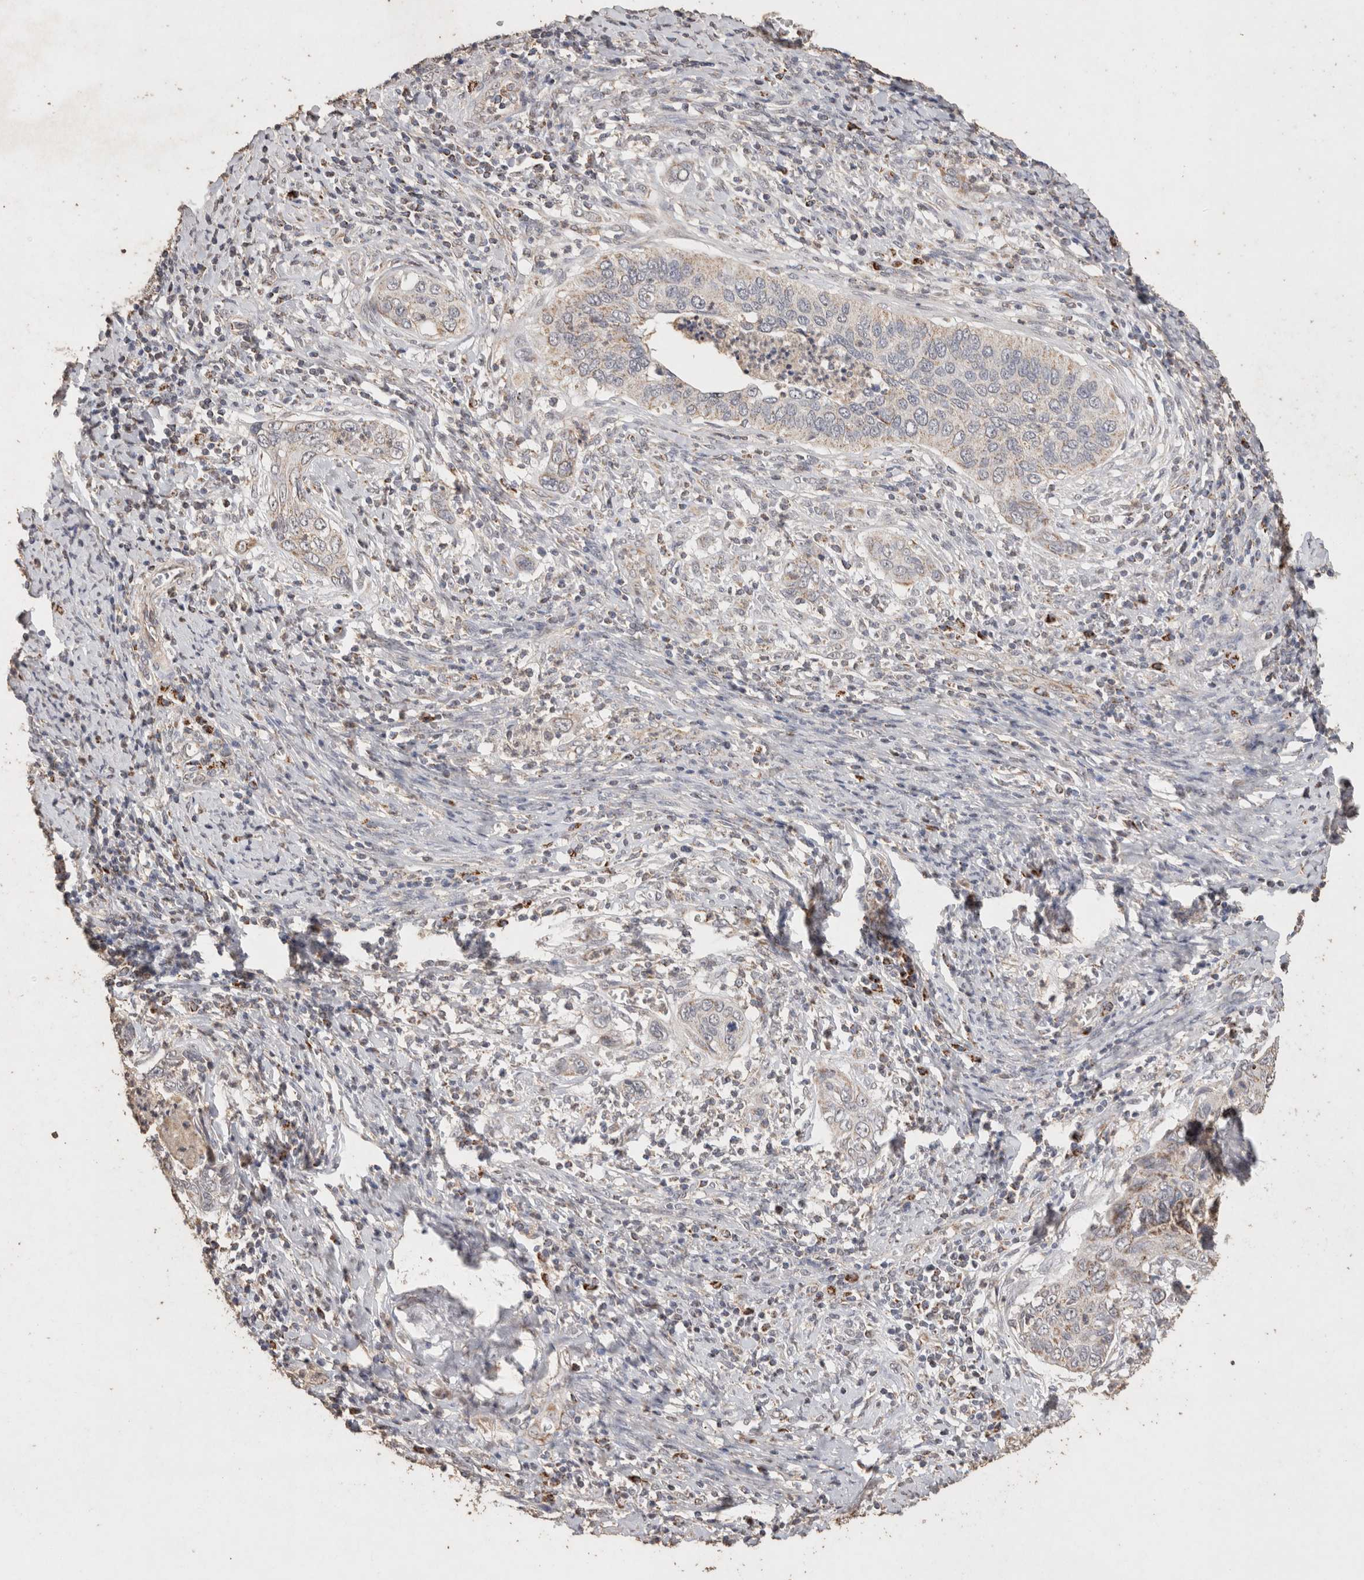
{"staining": {"intensity": "weak", "quantity": "<25%", "location": "cytoplasmic/membranous"}, "tissue": "cervical cancer", "cell_type": "Tumor cells", "image_type": "cancer", "snomed": [{"axis": "morphology", "description": "Squamous cell carcinoma, NOS"}, {"axis": "topography", "description": "Cervix"}], "caption": "This is an immunohistochemistry (IHC) image of human squamous cell carcinoma (cervical). There is no expression in tumor cells.", "gene": "ACADM", "patient": {"sex": "female", "age": 53}}